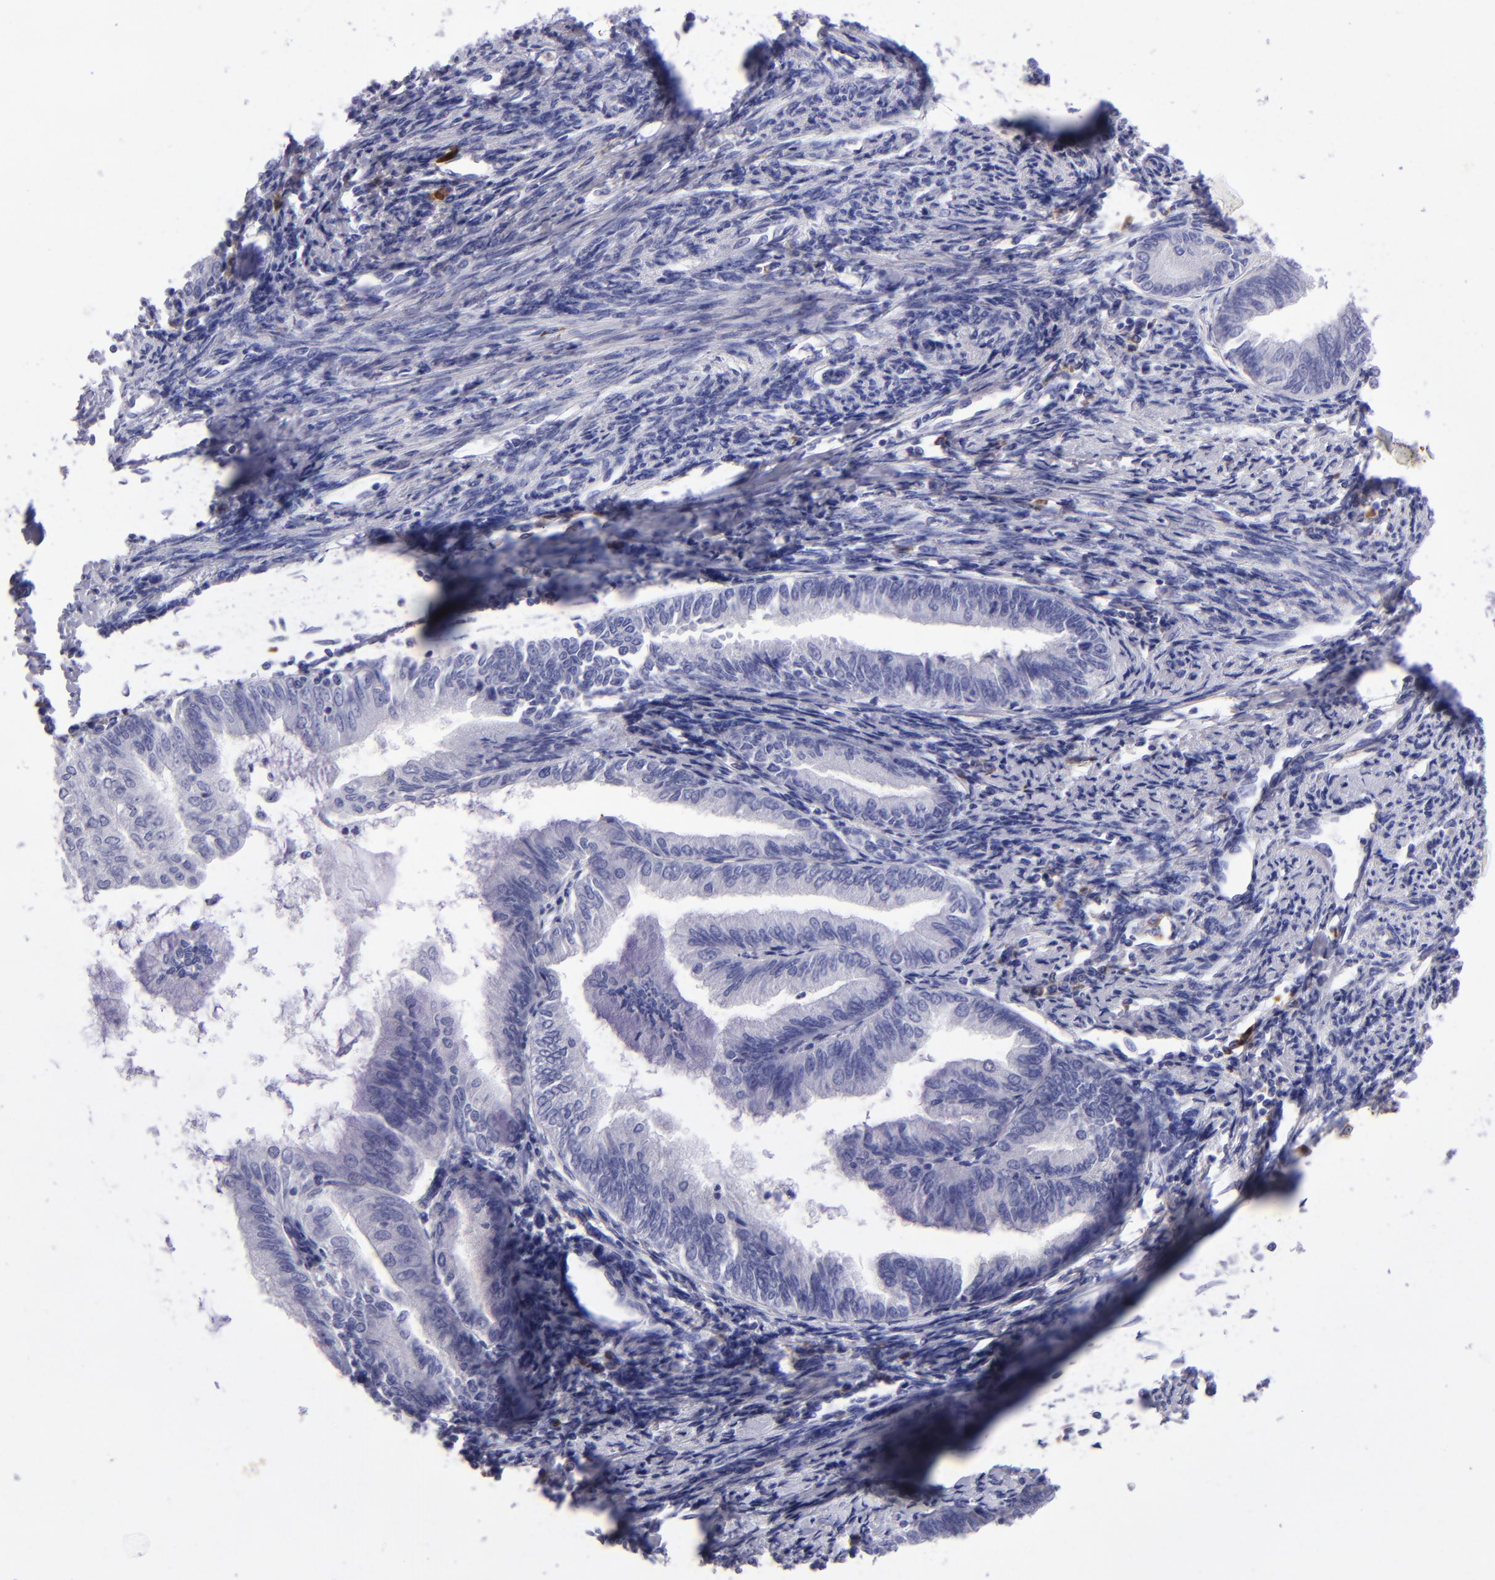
{"staining": {"intensity": "negative", "quantity": "none", "location": "none"}, "tissue": "endometrial cancer", "cell_type": "Tumor cells", "image_type": "cancer", "snomed": [{"axis": "morphology", "description": "Adenocarcinoma, NOS"}, {"axis": "topography", "description": "Endometrium"}], "caption": "The micrograph shows no significant expression in tumor cells of endometrial cancer (adenocarcinoma).", "gene": "TYRP1", "patient": {"sex": "female", "age": 66}}